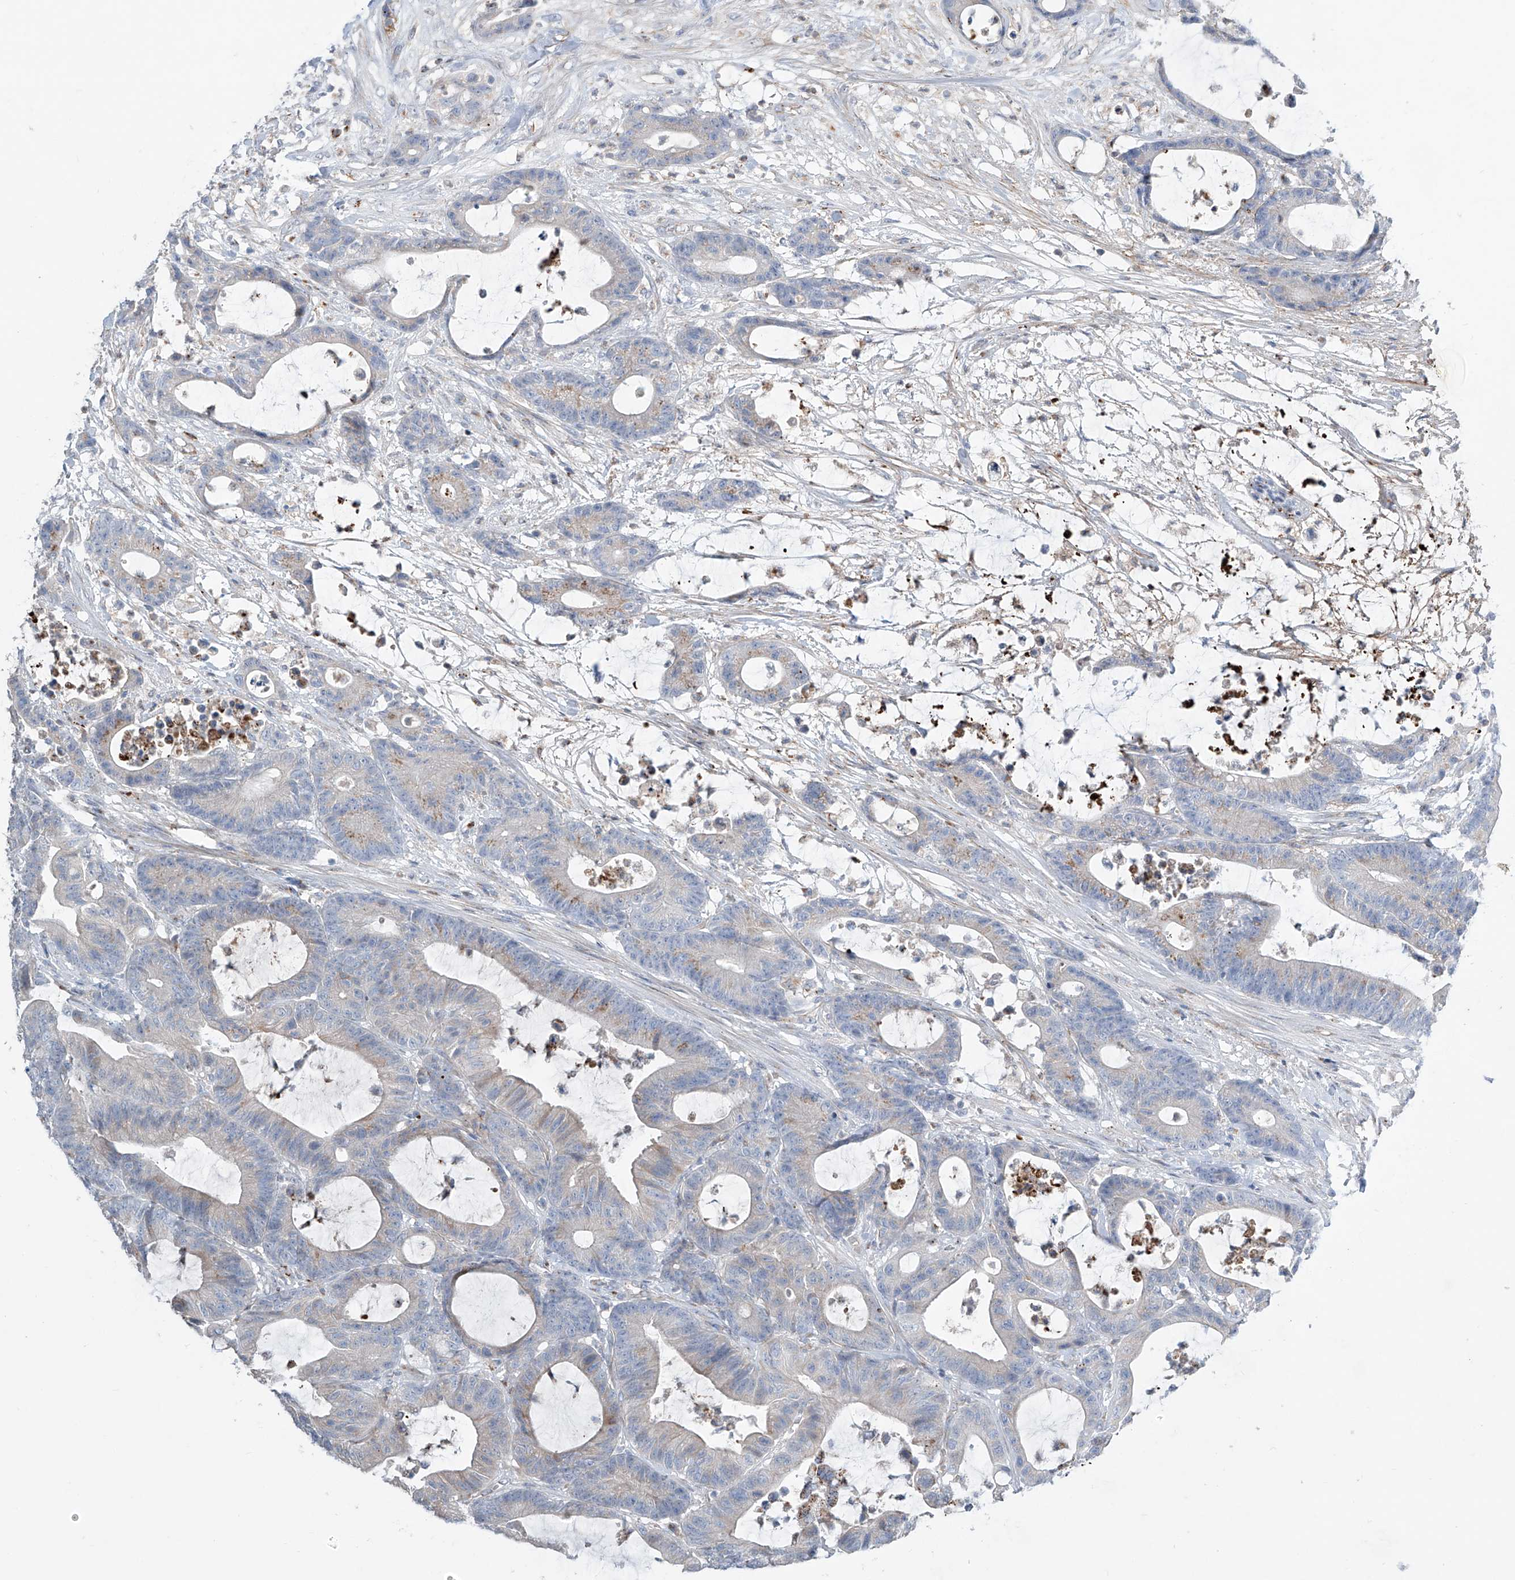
{"staining": {"intensity": "weak", "quantity": "<25%", "location": "cytoplasmic/membranous"}, "tissue": "colorectal cancer", "cell_type": "Tumor cells", "image_type": "cancer", "snomed": [{"axis": "morphology", "description": "Adenocarcinoma, NOS"}, {"axis": "topography", "description": "Colon"}], "caption": "Immunohistochemistry histopathology image of neoplastic tissue: colorectal cancer stained with DAB reveals no significant protein expression in tumor cells. Brightfield microscopy of immunohistochemistry (IHC) stained with DAB (brown) and hematoxylin (blue), captured at high magnification.", "gene": "CDH5", "patient": {"sex": "female", "age": 84}}